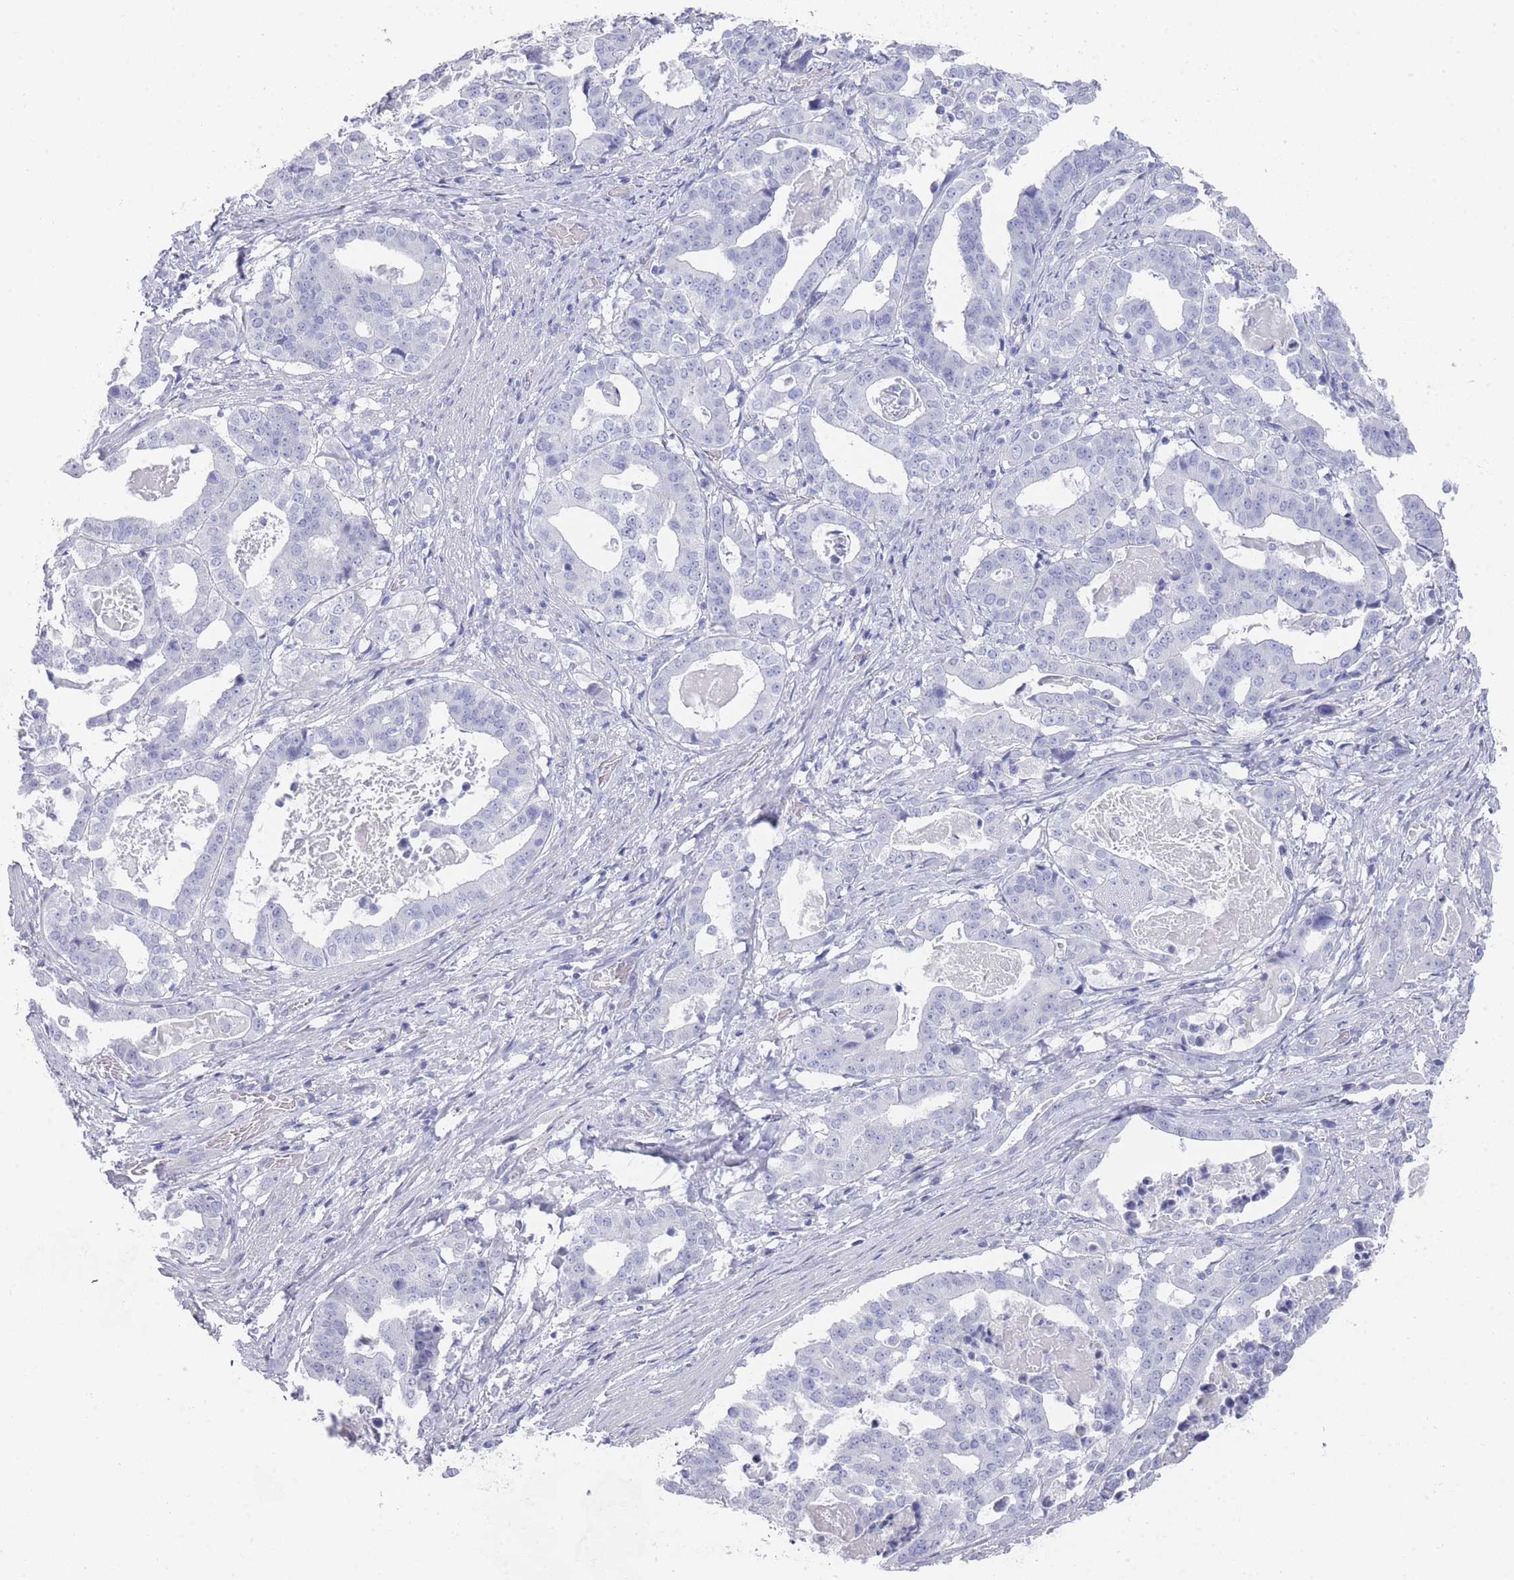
{"staining": {"intensity": "negative", "quantity": "none", "location": "none"}, "tissue": "stomach cancer", "cell_type": "Tumor cells", "image_type": "cancer", "snomed": [{"axis": "morphology", "description": "Adenocarcinoma, NOS"}, {"axis": "topography", "description": "Stomach"}], "caption": "There is no significant positivity in tumor cells of stomach cancer (adenocarcinoma). The staining was performed using DAB to visualize the protein expression in brown, while the nuclei were stained in blue with hematoxylin (Magnification: 20x).", "gene": "RAB2B", "patient": {"sex": "male", "age": 48}}